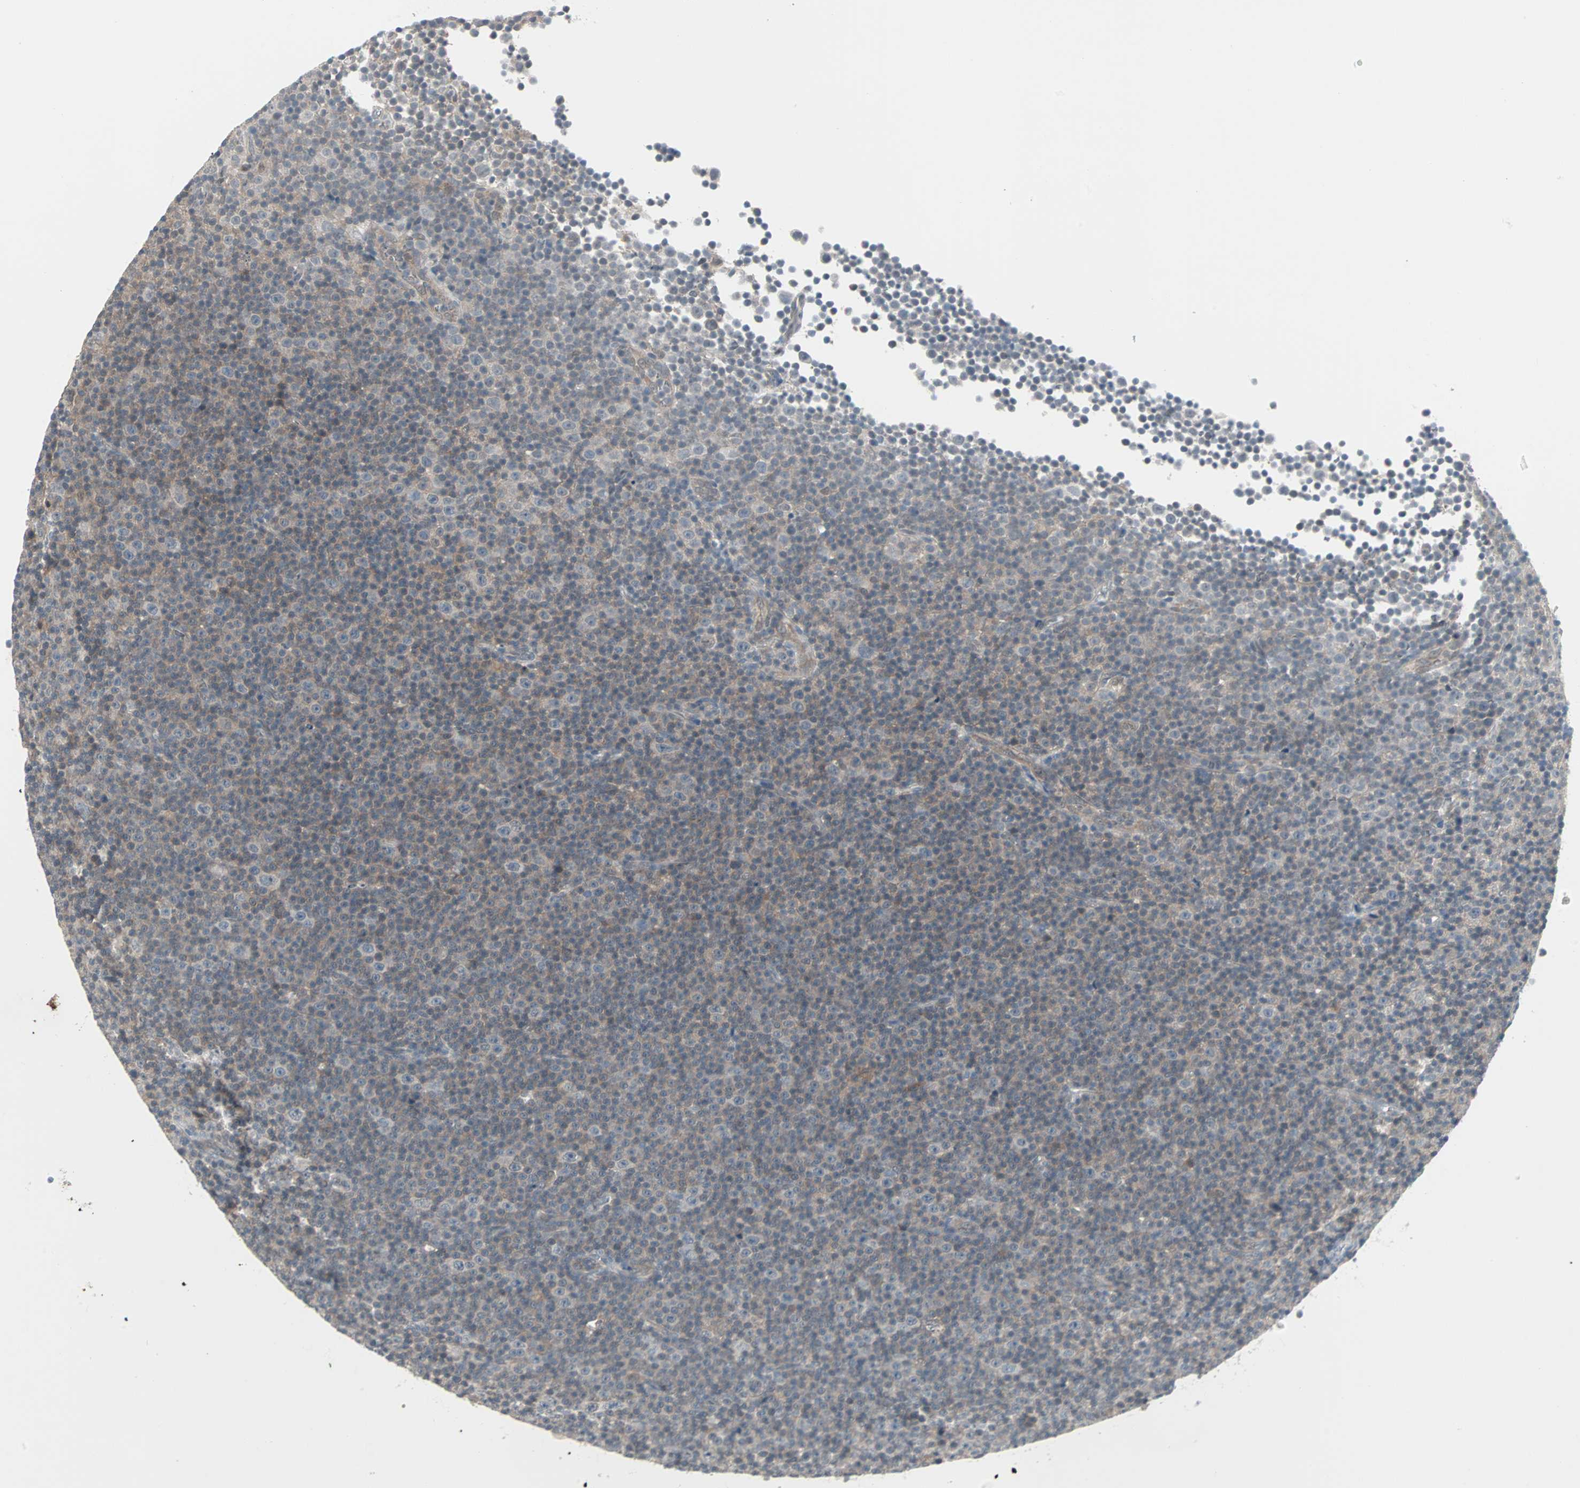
{"staining": {"intensity": "weak", "quantity": "<25%", "location": "cytoplasmic/membranous"}, "tissue": "lymphoma", "cell_type": "Tumor cells", "image_type": "cancer", "snomed": [{"axis": "morphology", "description": "Malignant lymphoma, non-Hodgkin's type, Low grade"}, {"axis": "topography", "description": "Lymph node"}], "caption": "Protein analysis of lymphoma exhibits no significant positivity in tumor cells.", "gene": "PTPA", "patient": {"sex": "female", "age": 67}}